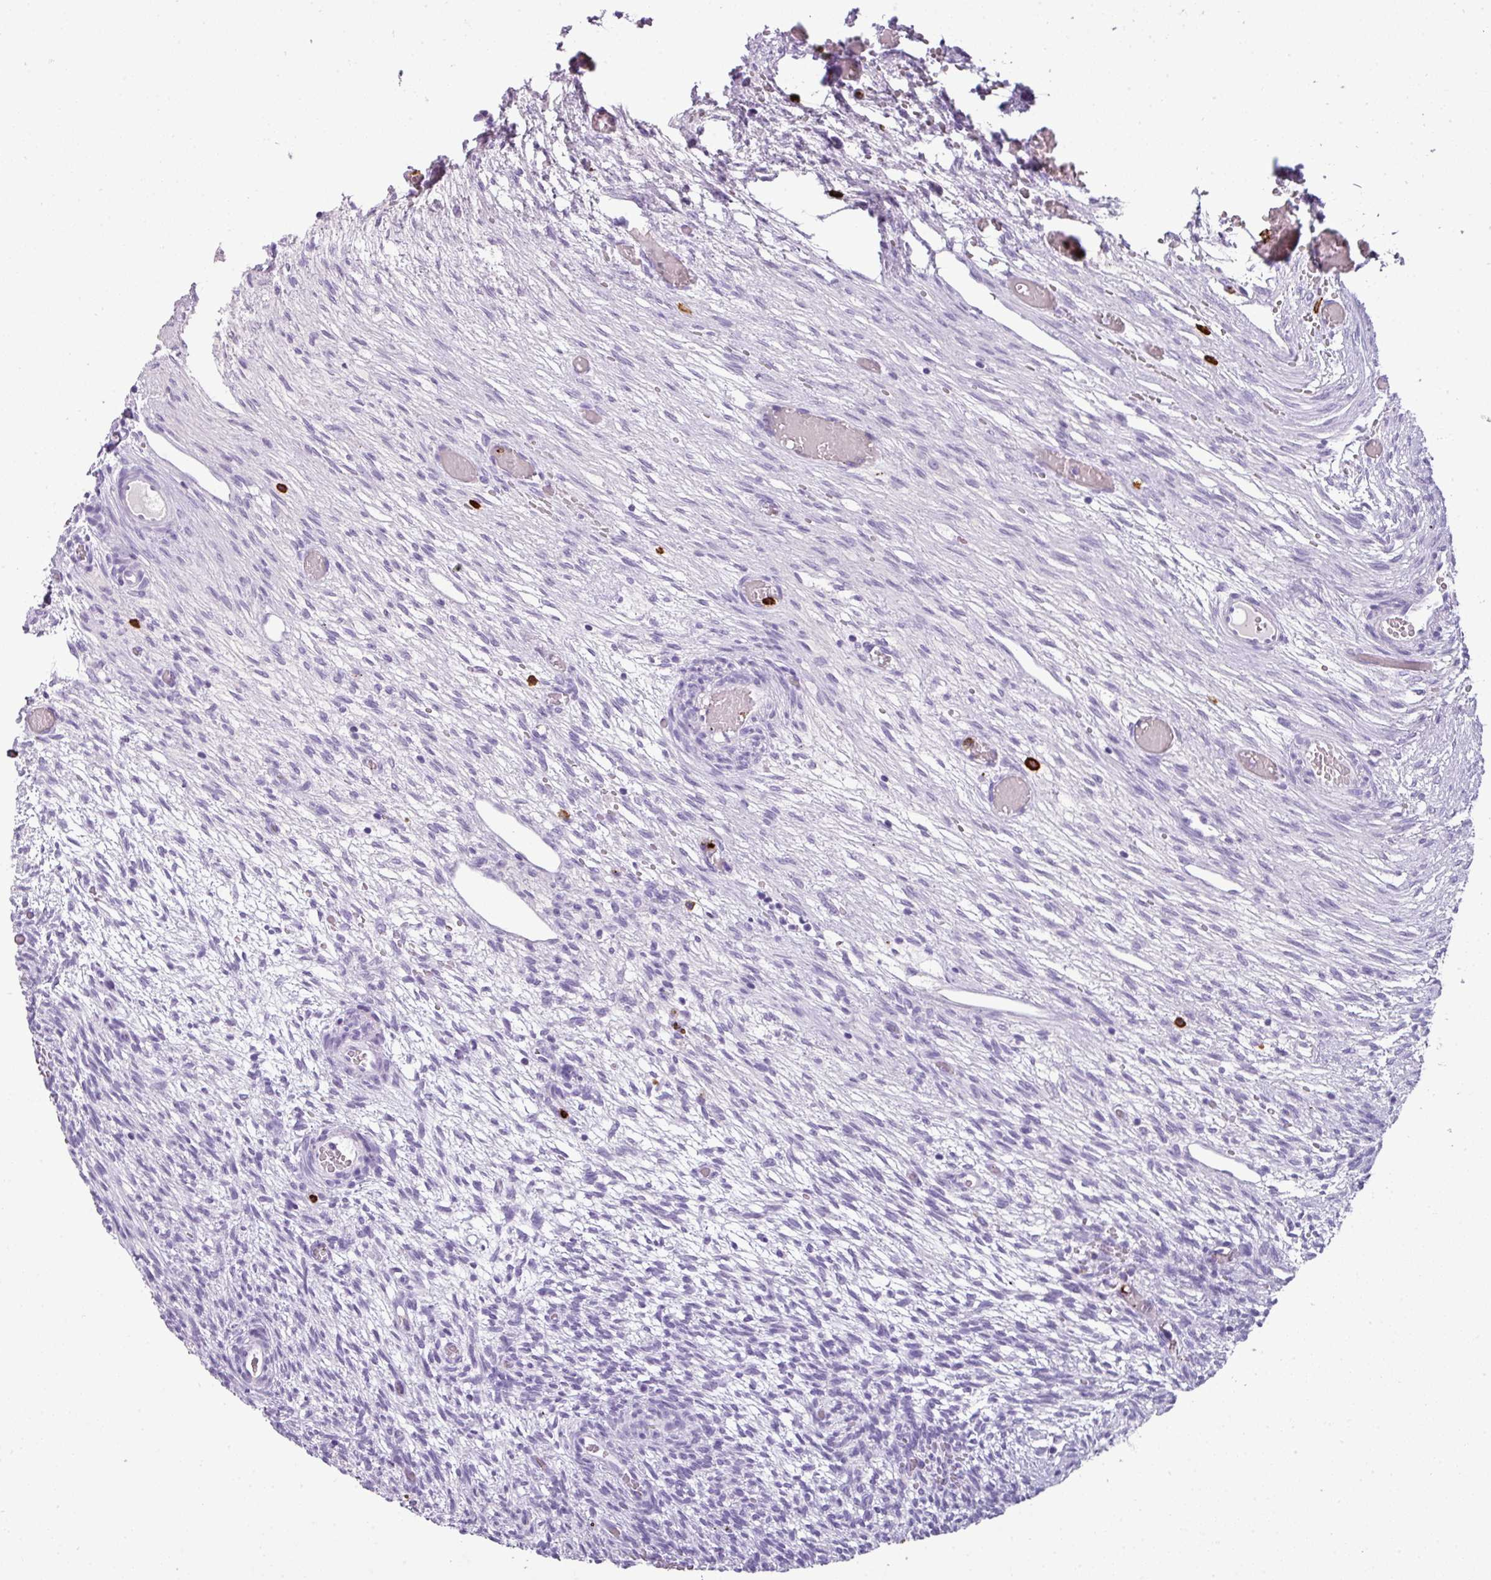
{"staining": {"intensity": "negative", "quantity": "none", "location": "none"}, "tissue": "ovary", "cell_type": "Follicle cells", "image_type": "normal", "snomed": [{"axis": "morphology", "description": "Normal tissue, NOS"}, {"axis": "topography", "description": "Ovary"}], "caption": "A photomicrograph of ovary stained for a protein demonstrates no brown staining in follicle cells. Brightfield microscopy of immunohistochemistry stained with DAB (brown) and hematoxylin (blue), captured at high magnification.", "gene": "CTSG", "patient": {"sex": "female", "age": 67}}